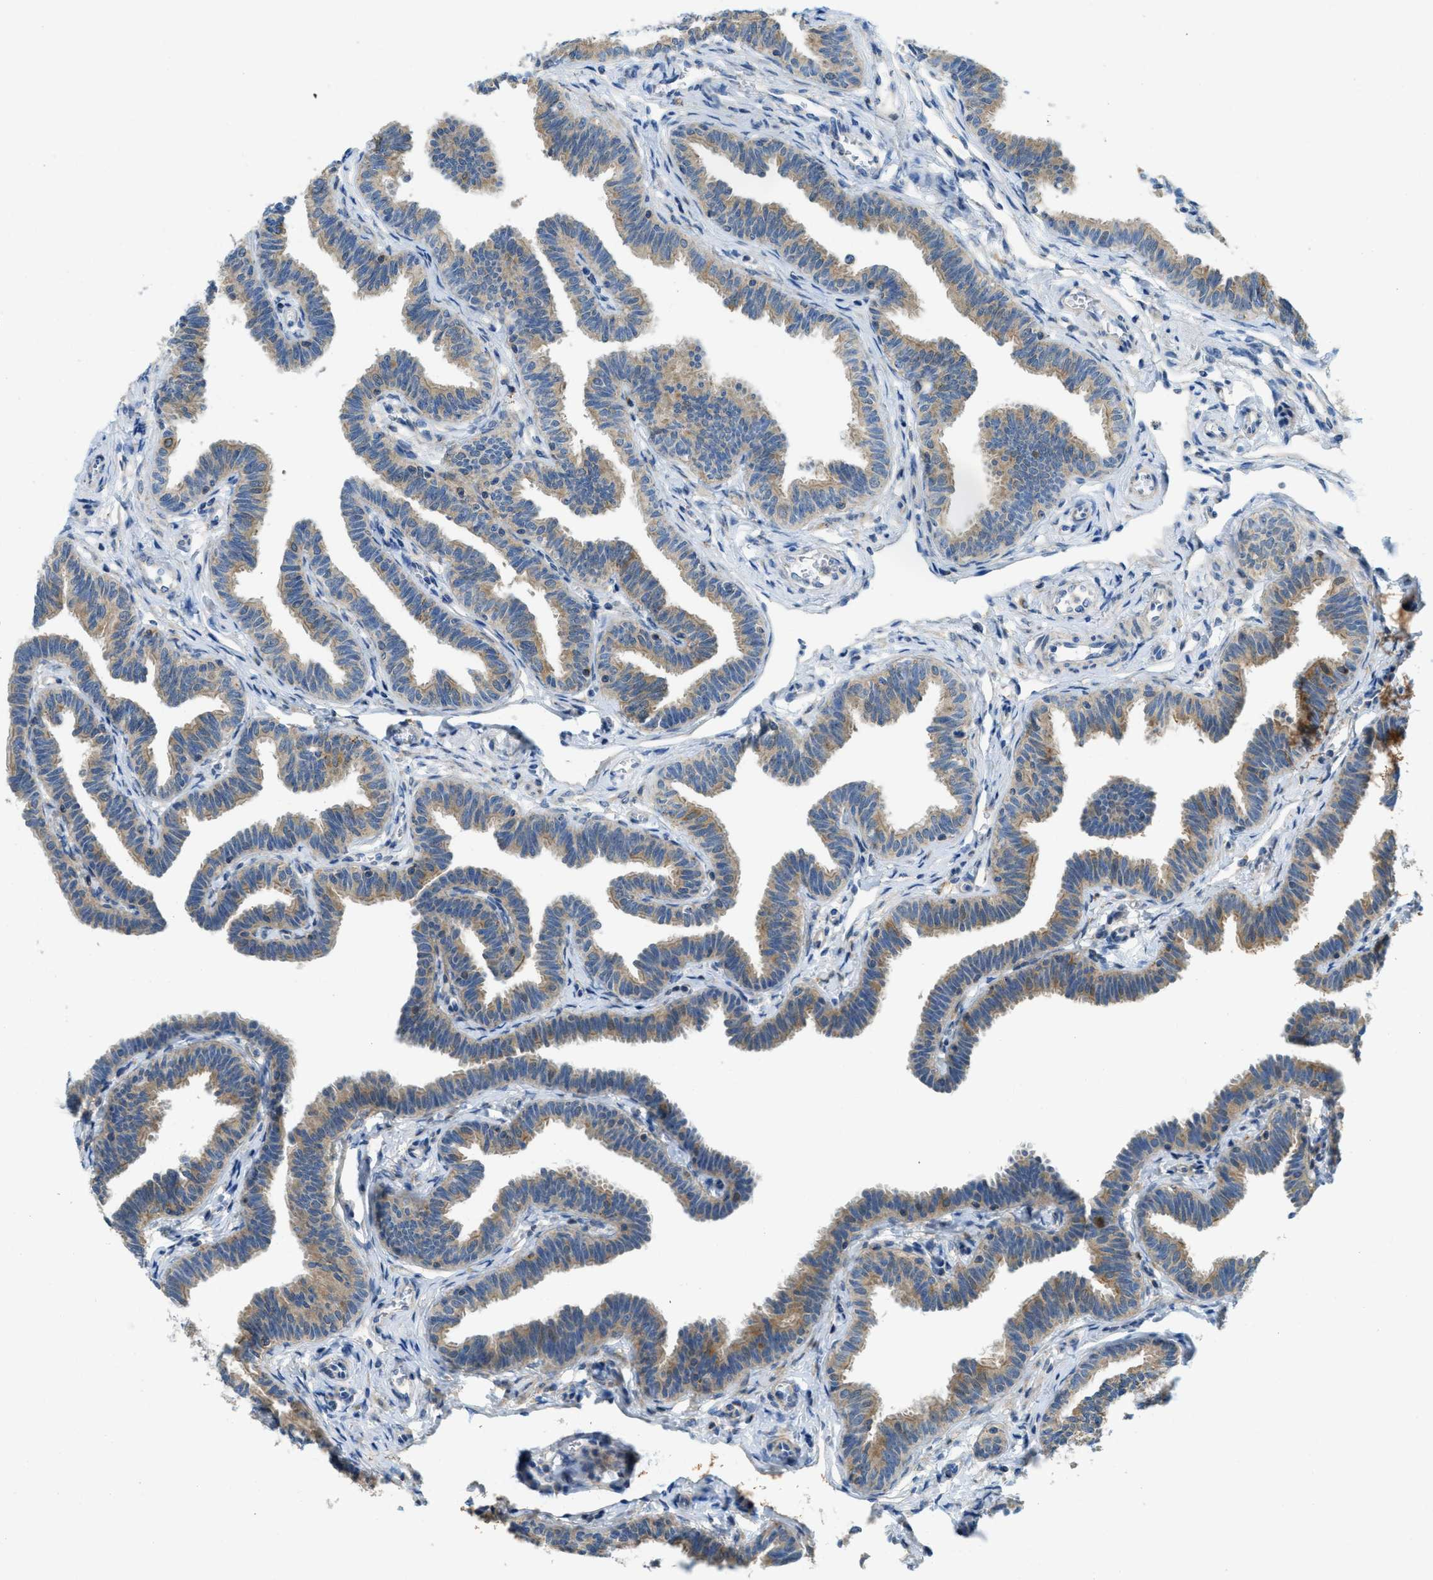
{"staining": {"intensity": "weak", "quantity": "25%-75%", "location": "cytoplasmic/membranous"}, "tissue": "fallopian tube", "cell_type": "Glandular cells", "image_type": "normal", "snomed": [{"axis": "morphology", "description": "Normal tissue, NOS"}, {"axis": "topography", "description": "Fallopian tube"}, {"axis": "topography", "description": "Ovary"}], "caption": "Protein analysis of normal fallopian tube exhibits weak cytoplasmic/membranous expression in approximately 25%-75% of glandular cells.", "gene": "RFFL", "patient": {"sex": "female", "age": 23}}